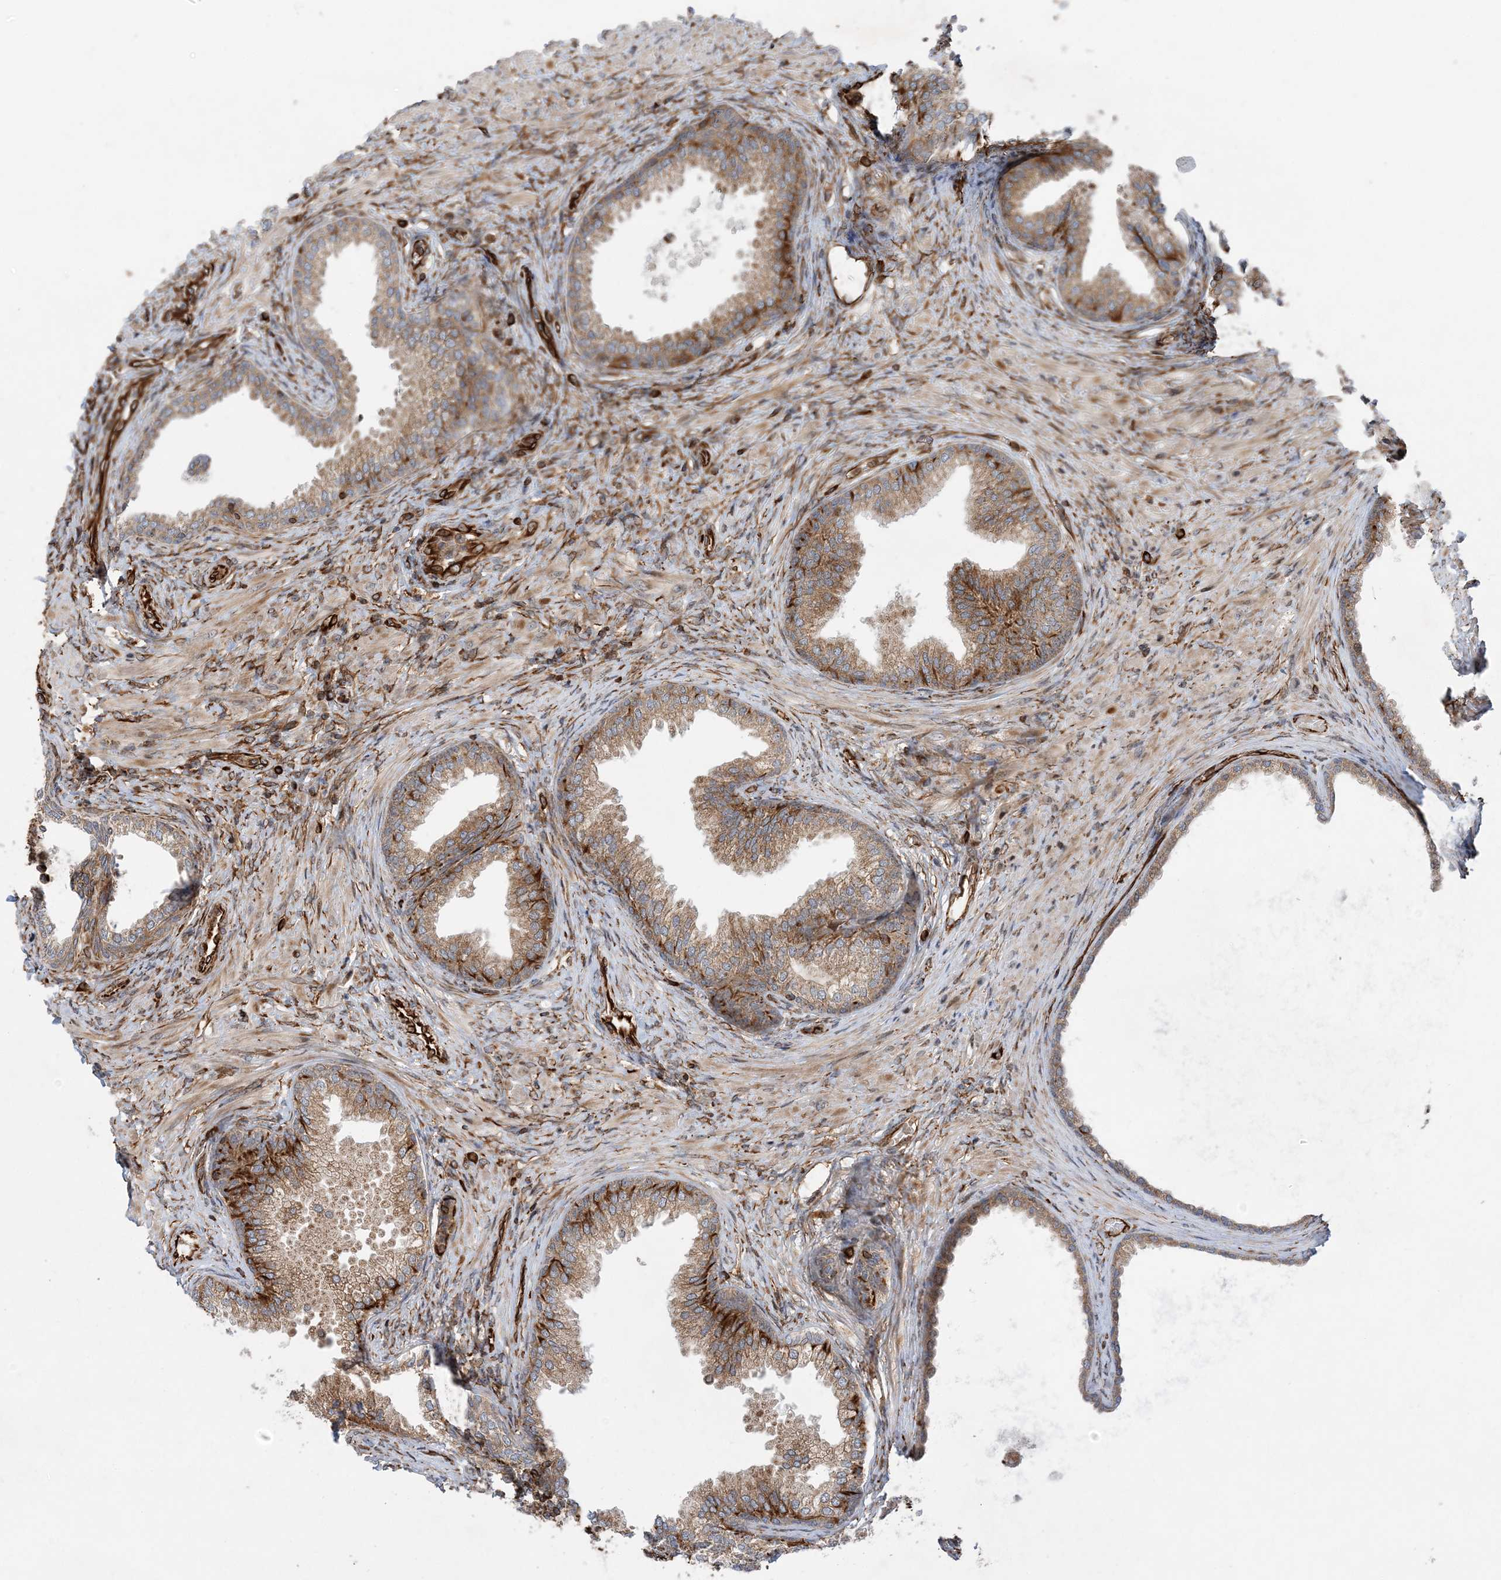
{"staining": {"intensity": "moderate", "quantity": ">75%", "location": "cytoplasmic/membranous"}, "tissue": "prostate", "cell_type": "Glandular cells", "image_type": "normal", "snomed": [{"axis": "morphology", "description": "Normal tissue, NOS"}, {"axis": "topography", "description": "Prostate"}], "caption": "Unremarkable prostate was stained to show a protein in brown. There is medium levels of moderate cytoplasmic/membranous staining in approximately >75% of glandular cells.", "gene": "FAM114A2", "patient": {"sex": "male", "age": 76}}